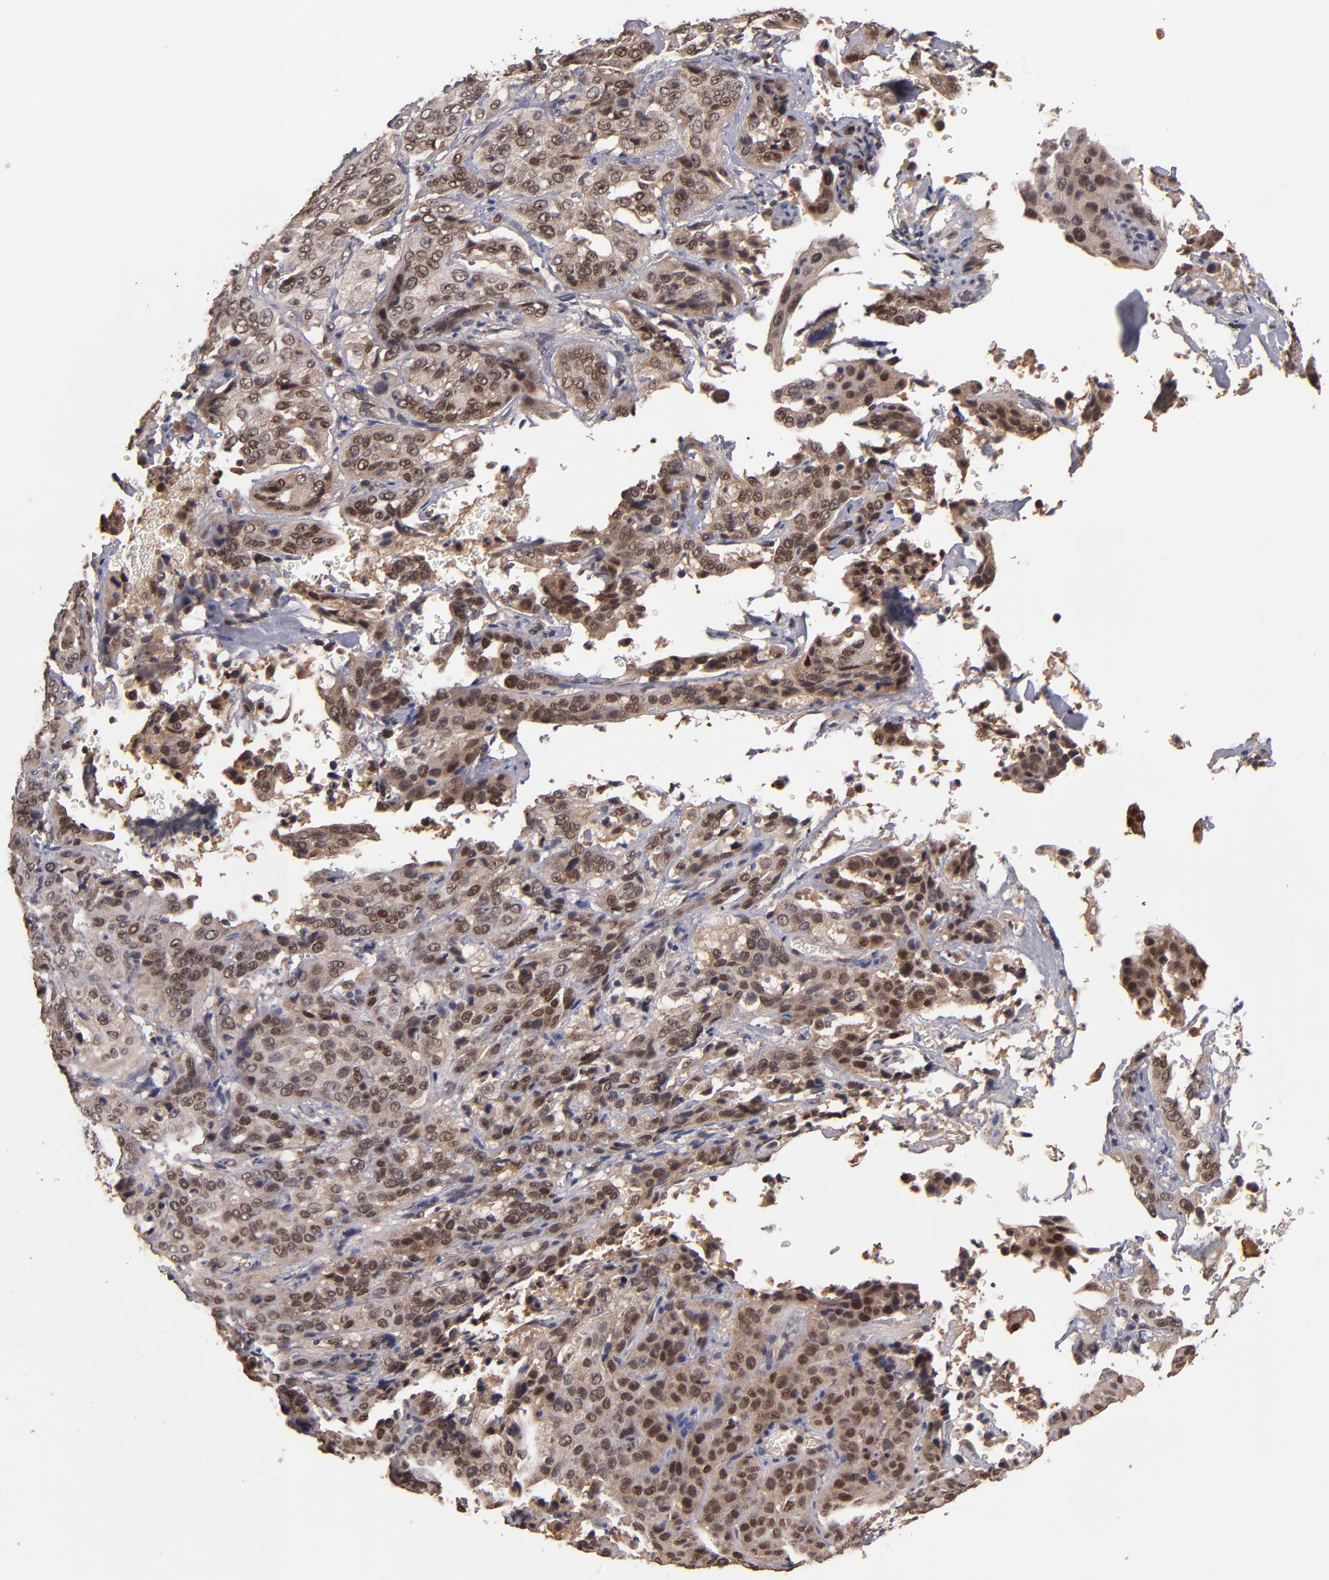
{"staining": {"intensity": "moderate", "quantity": ">75%", "location": "cytoplasmic/membranous,nuclear"}, "tissue": "cervical cancer", "cell_type": "Tumor cells", "image_type": "cancer", "snomed": [{"axis": "morphology", "description": "Squamous cell carcinoma, NOS"}, {"axis": "topography", "description": "Cervix"}], "caption": "Moderate cytoplasmic/membranous and nuclear expression for a protein is appreciated in approximately >75% of tumor cells of cervical cancer using immunohistochemistry.", "gene": "EAPP", "patient": {"sex": "female", "age": 41}}